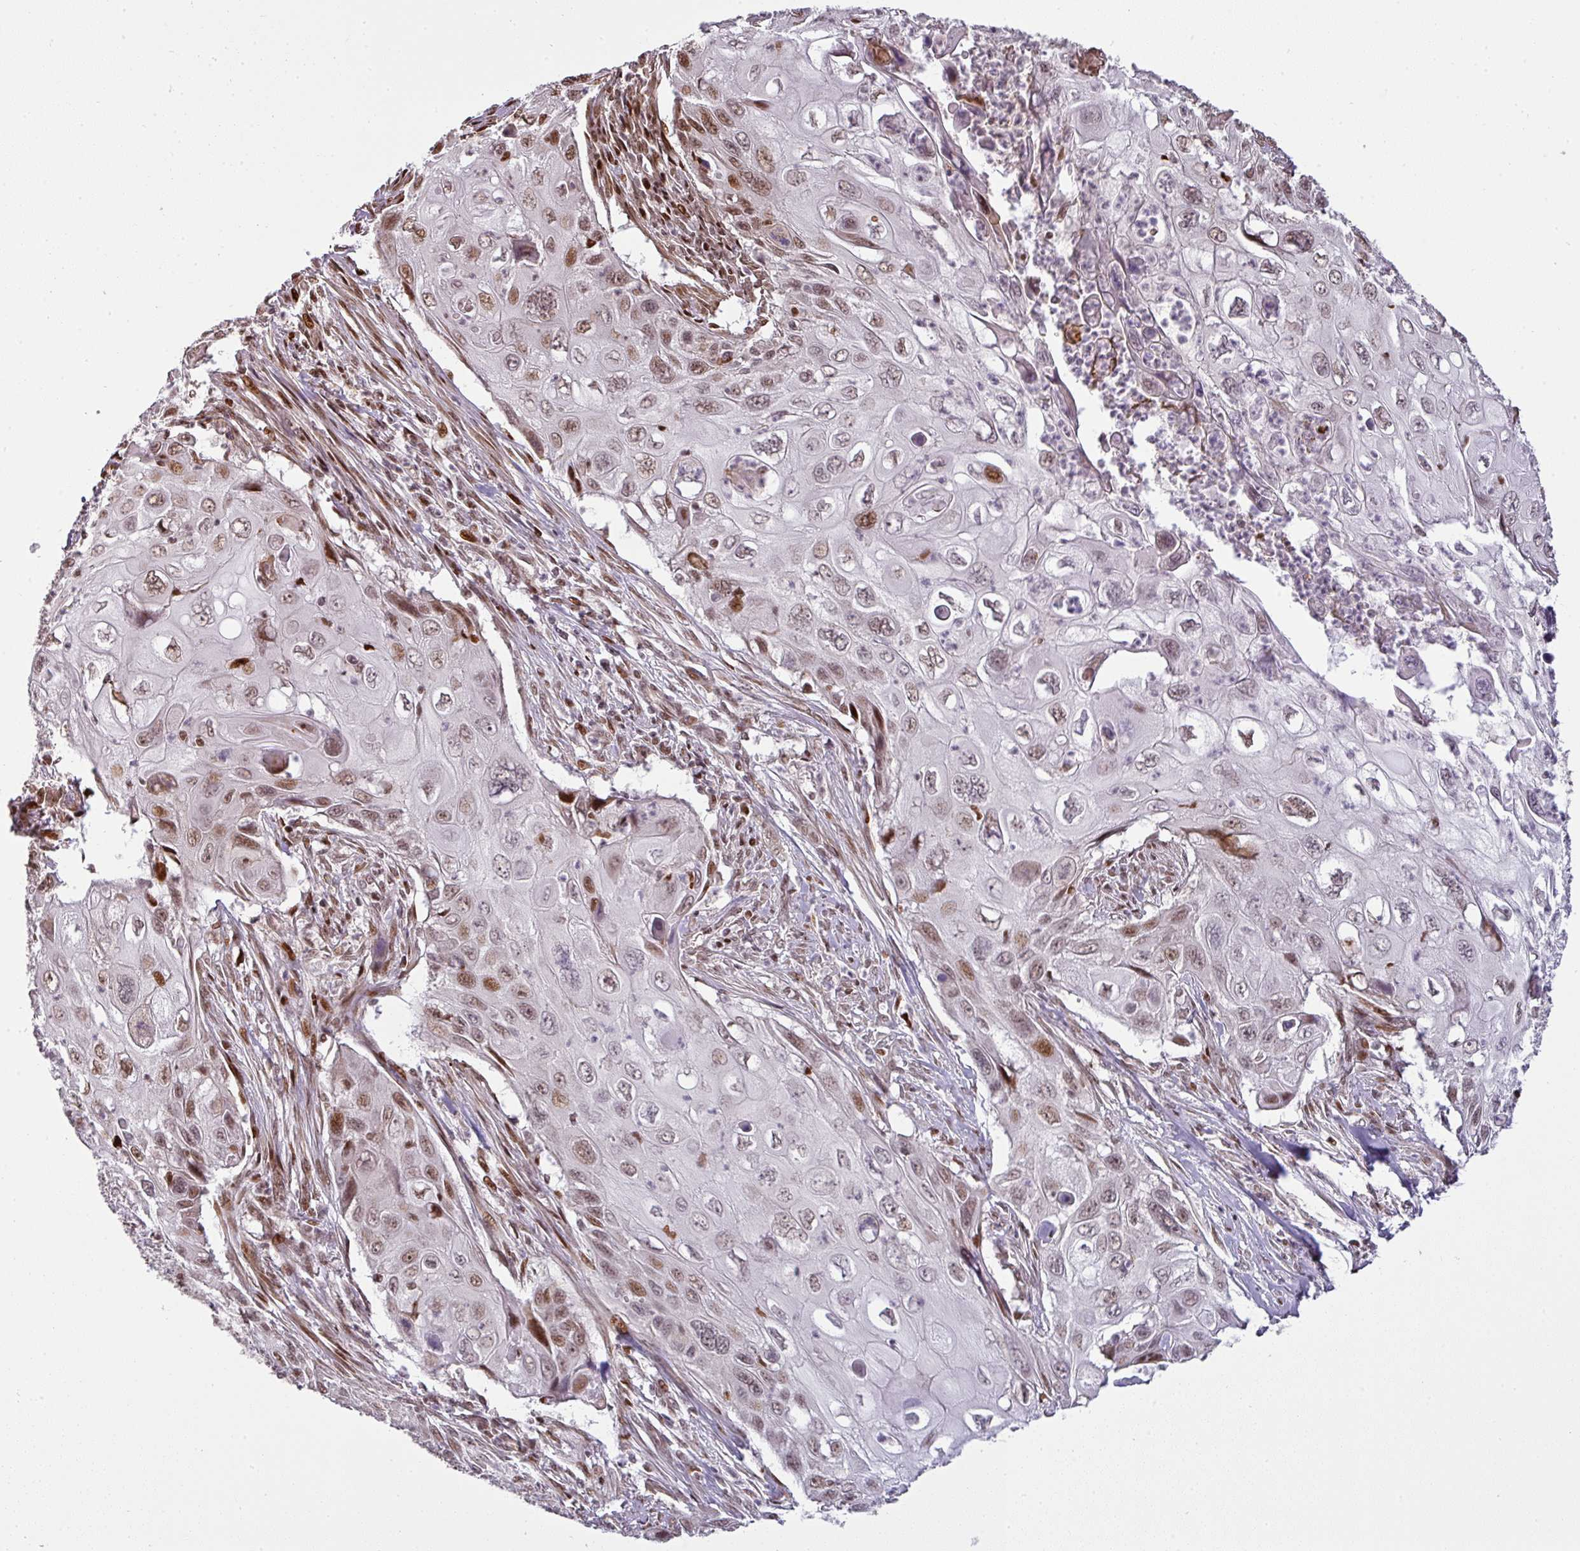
{"staining": {"intensity": "moderate", "quantity": "25%-75%", "location": "nuclear"}, "tissue": "cervical cancer", "cell_type": "Tumor cells", "image_type": "cancer", "snomed": [{"axis": "morphology", "description": "Squamous cell carcinoma, NOS"}, {"axis": "topography", "description": "Cervix"}], "caption": "Protein analysis of squamous cell carcinoma (cervical) tissue demonstrates moderate nuclear expression in approximately 25%-75% of tumor cells. (DAB = brown stain, brightfield microscopy at high magnification).", "gene": "MYSM1", "patient": {"sex": "female", "age": 70}}